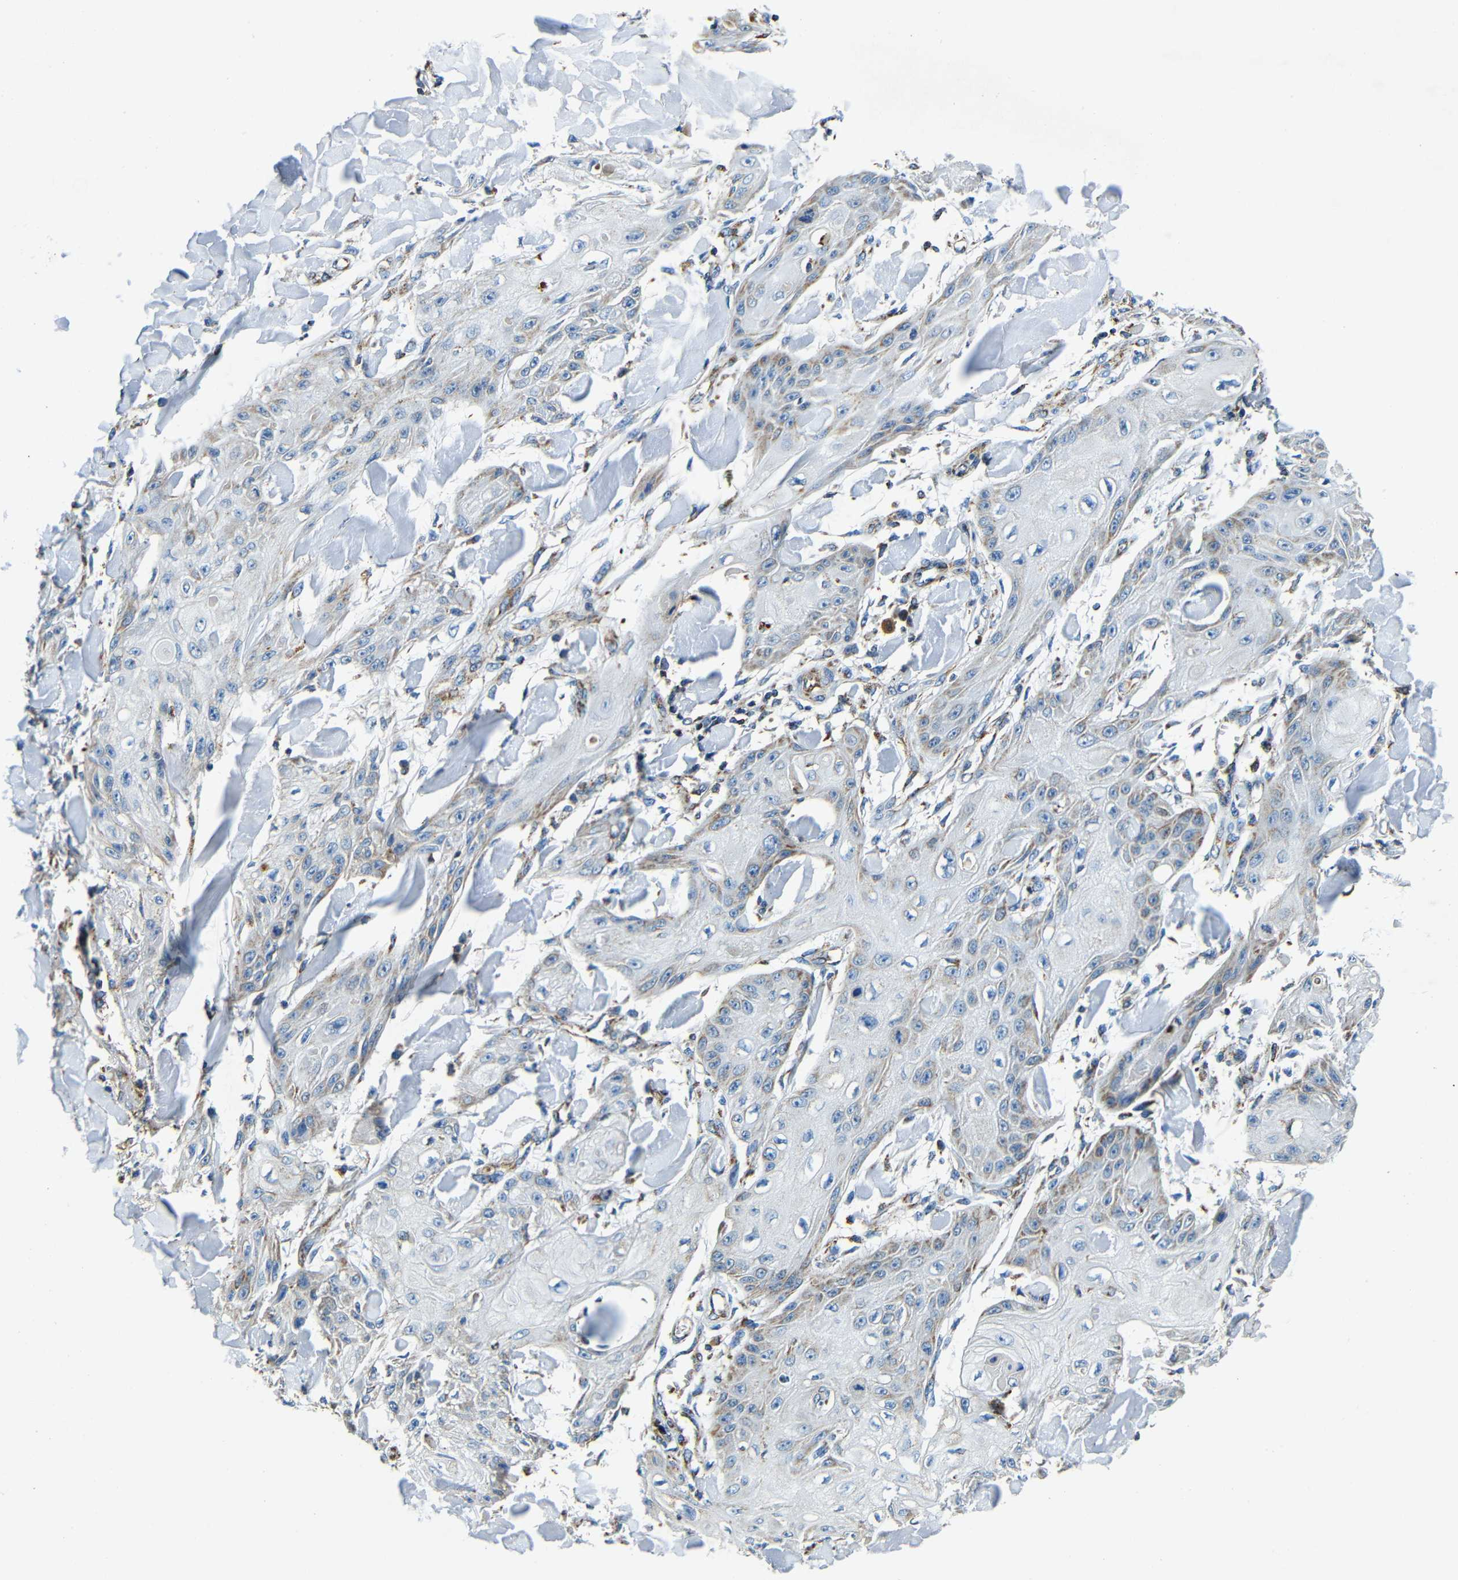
{"staining": {"intensity": "moderate", "quantity": "<25%", "location": "cytoplasmic/membranous"}, "tissue": "skin cancer", "cell_type": "Tumor cells", "image_type": "cancer", "snomed": [{"axis": "morphology", "description": "Squamous cell carcinoma, NOS"}, {"axis": "topography", "description": "Skin"}], "caption": "Brown immunohistochemical staining in squamous cell carcinoma (skin) reveals moderate cytoplasmic/membranous staining in about <25% of tumor cells.", "gene": "GALNT18", "patient": {"sex": "male", "age": 74}}